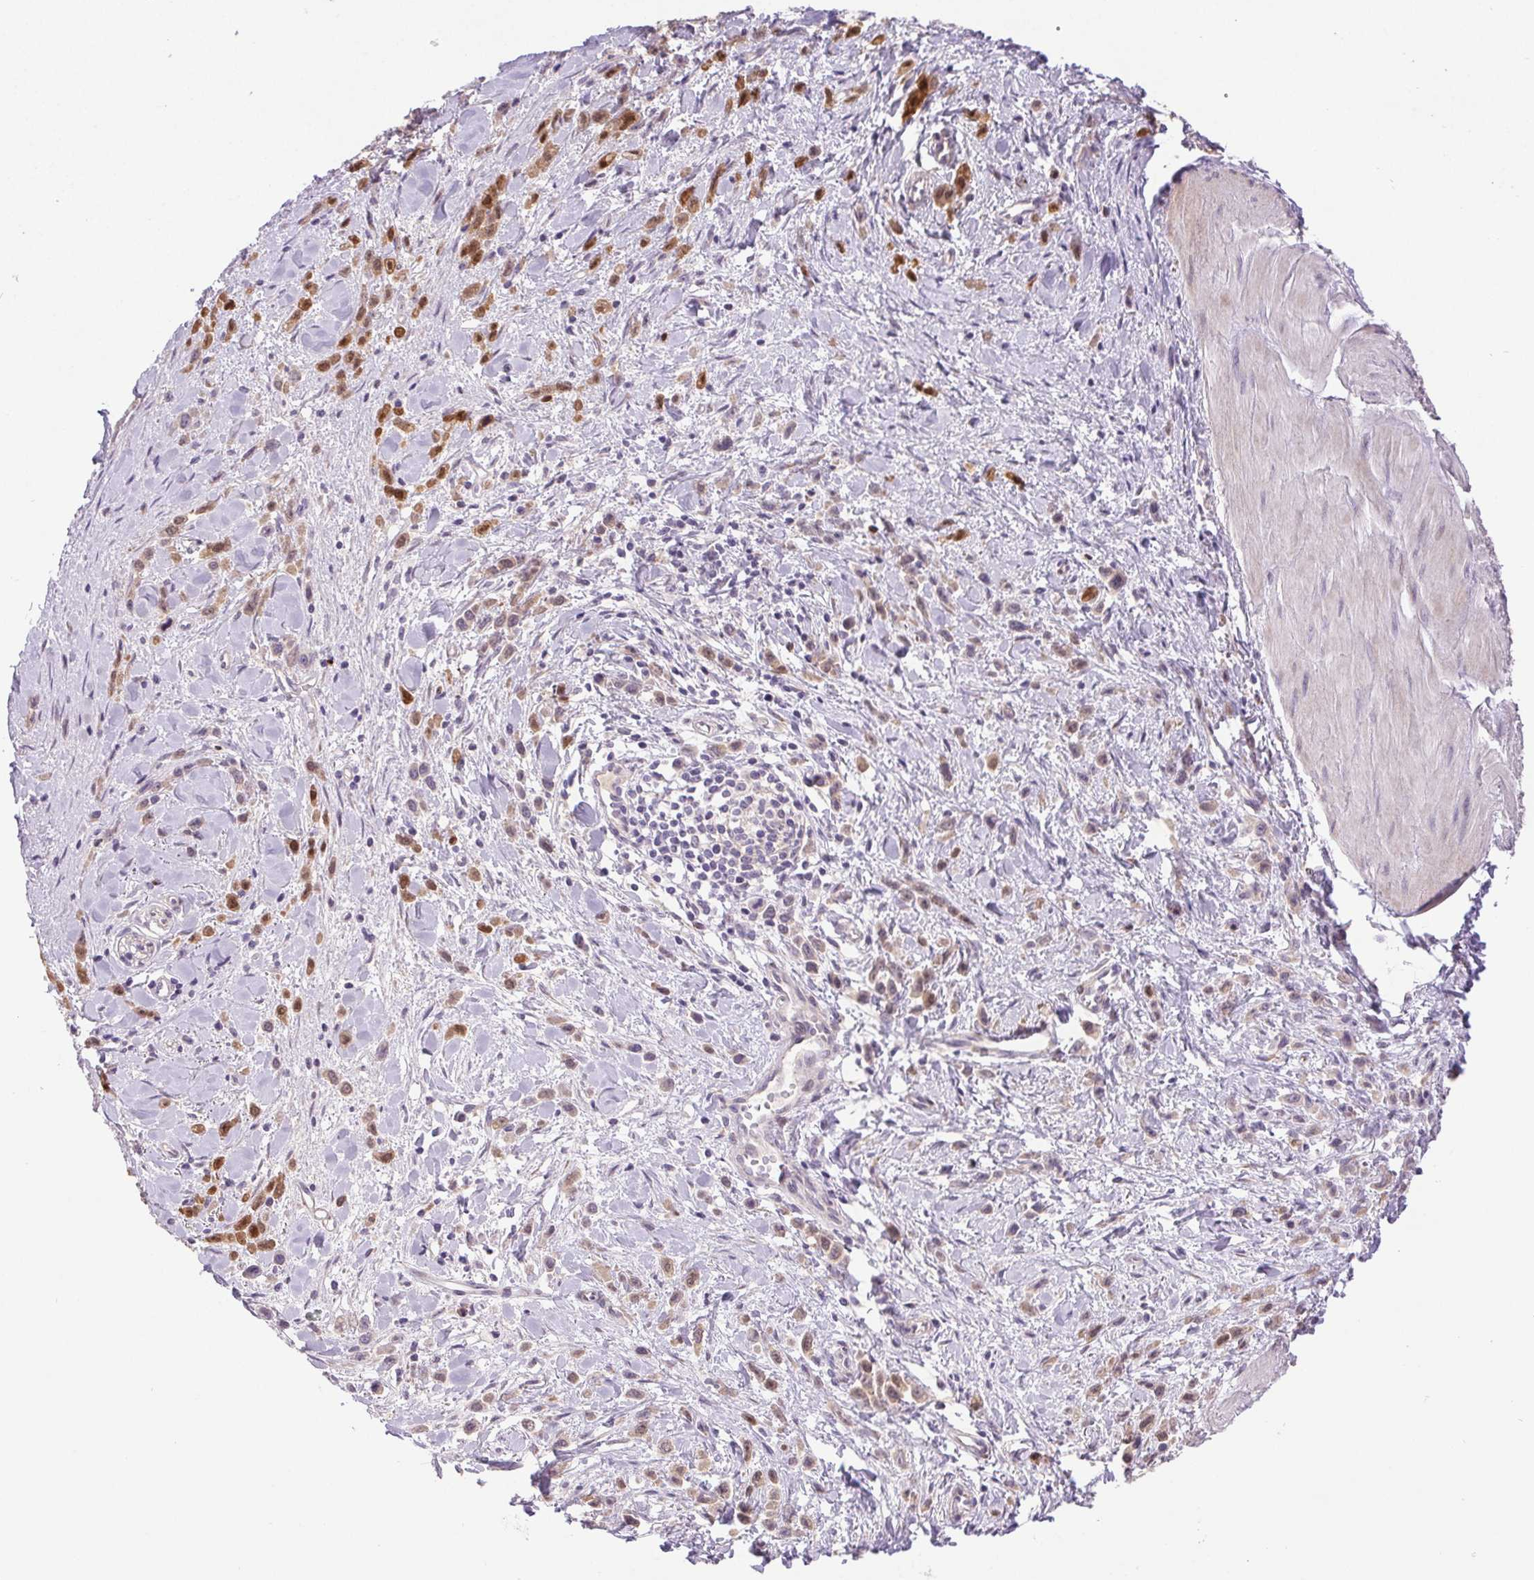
{"staining": {"intensity": "moderate", "quantity": ">75%", "location": "cytoplasmic/membranous,nuclear"}, "tissue": "stomach cancer", "cell_type": "Tumor cells", "image_type": "cancer", "snomed": [{"axis": "morphology", "description": "Adenocarcinoma, NOS"}, {"axis": "topography", "description": "Stomach"}], "caption": "Adenocarcinoma (stomach) stained for a protein displays moderate cytoplasmic/membranous and nuclear positivity in tumor cells.", "gene": "LRRTM1", "patient": {"sex": "male", "age": 47}}